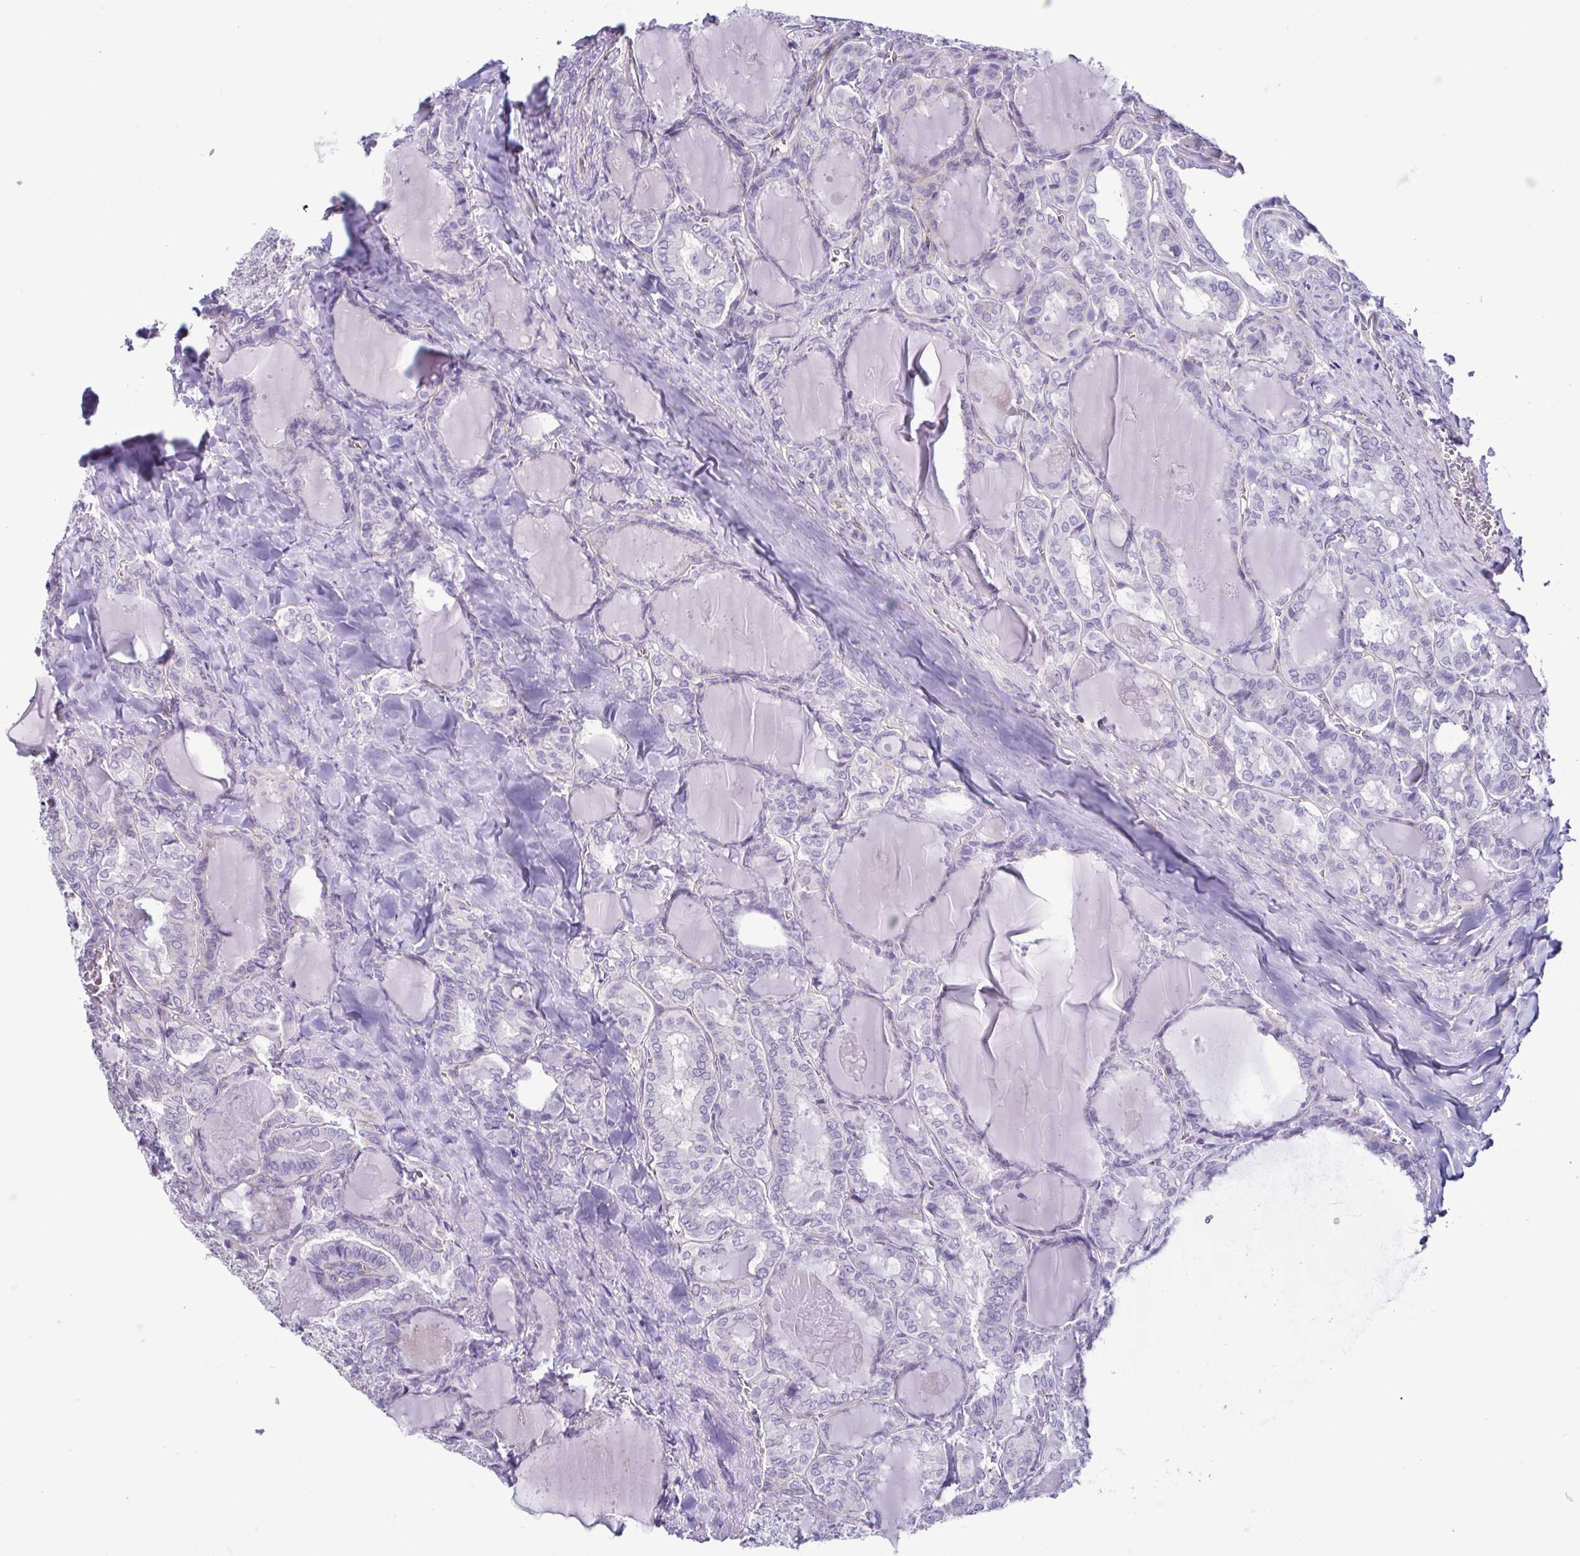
{"staining": {"intensity": "negative", "quantity": "none", "location": "none"}, "tissue": "thyroid cancer", "cell_type": "Tumor cells", "image_type": "cancer", "snomed": [{"axis": "morphology", "description": "Papillary adenocarcinoma, NOS"}, {"axis": "topography", "description": "Thyroid gland"}], "caption": "High power microscopy histopathology image of an immunohistochemistry micrograph of thyroid cancer (papillary adenocarcinoma), revealing no significant expression in tumor cells. (Brightfield microscopy of DAB IHC at high magnification).", "gene": "CASP14", "patient": {"sex": "female", "age": 46}}